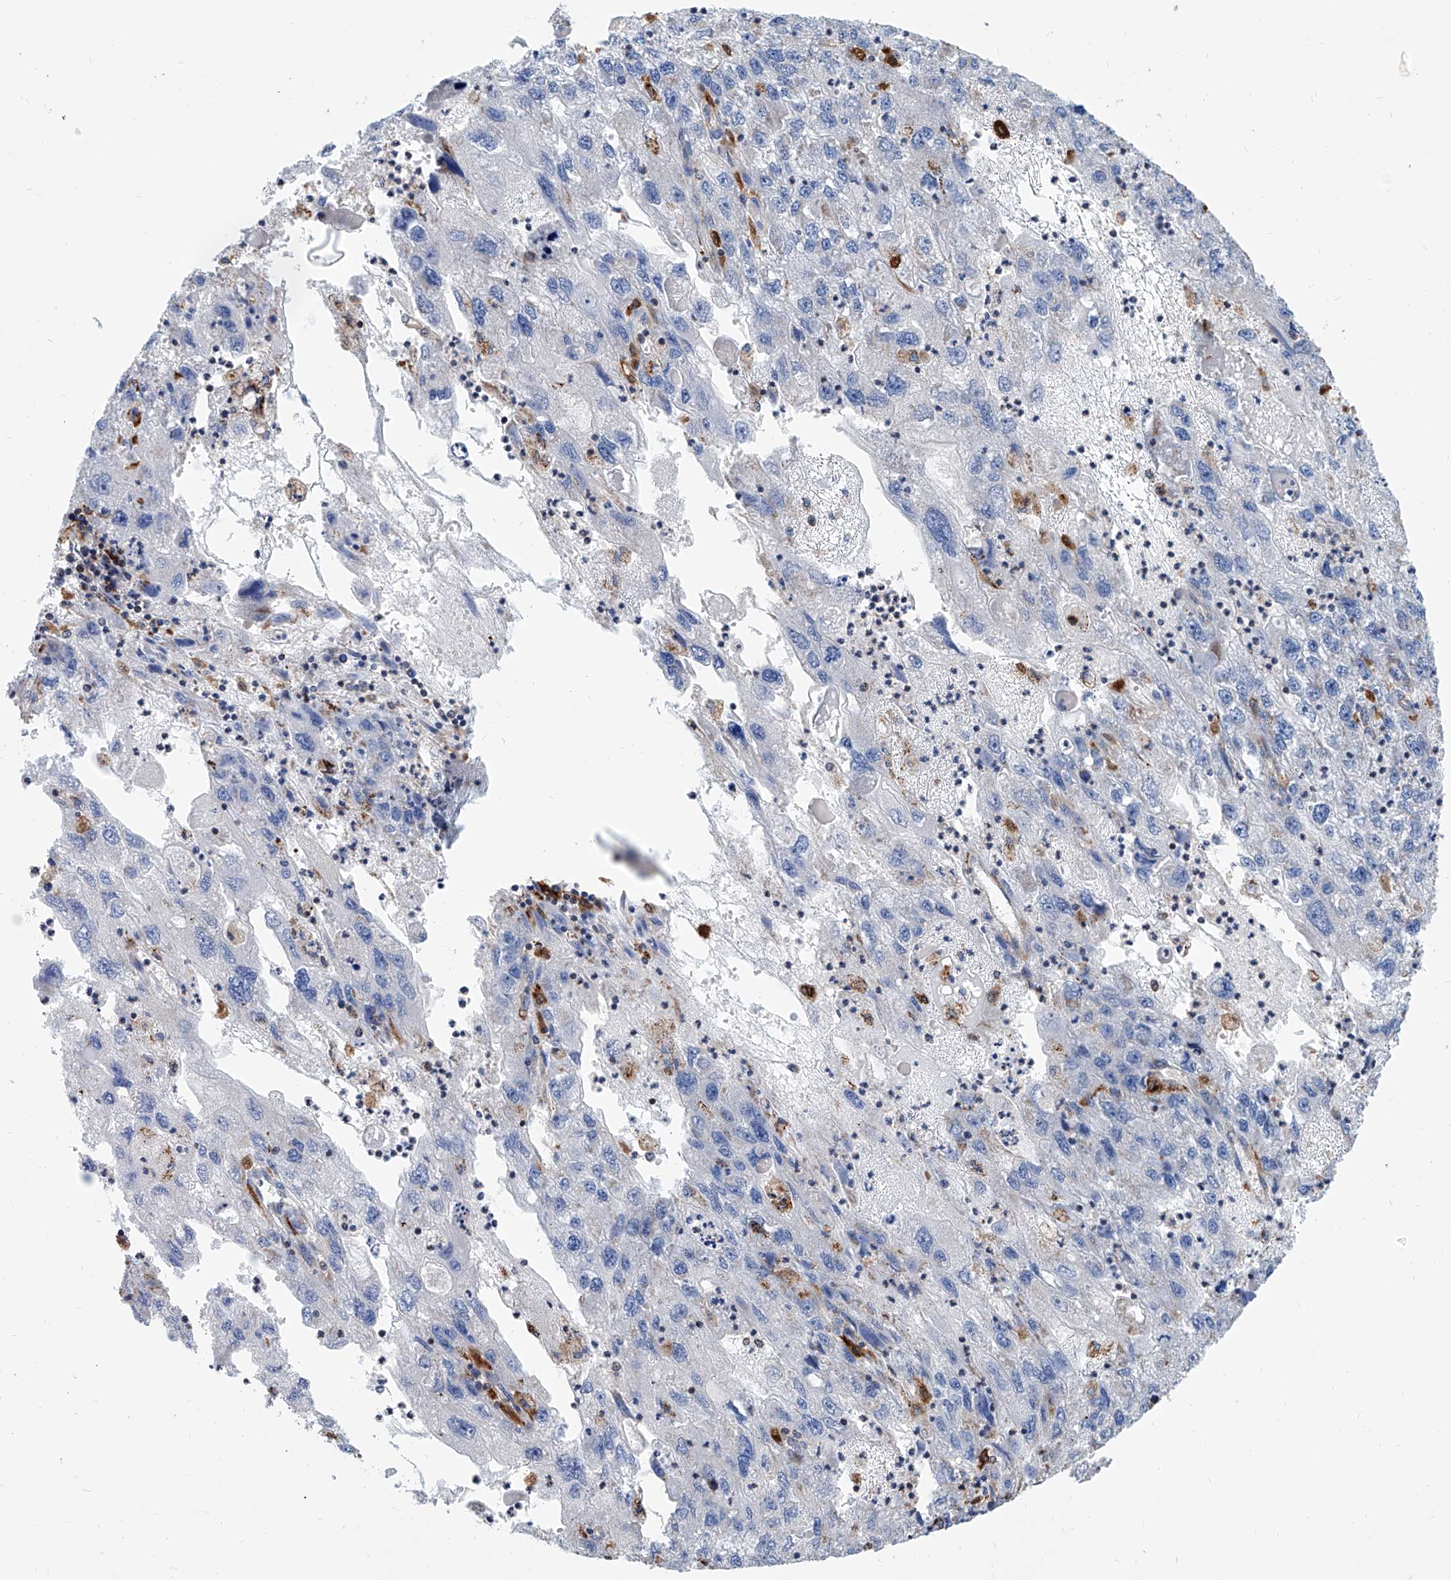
{"staining": {"intensity": "negative", "quantity": "none", "location": "none"}, "tissue": "endometrial cancer", "cell_type": "Tumor cells", "image_type": "cancer", "snomed": [{"axis": "morphology", "description": "Adenocarcinoma, NOS"}, {"axis": "topography", "description": "Endometrium"}], "caption": "This is an IHC histopathology image of human endometrial adenocarcinoma. There is no staining in tumor cells.", "gene": "CPNE5", "patient": {"sex": "female", "age": 49}}